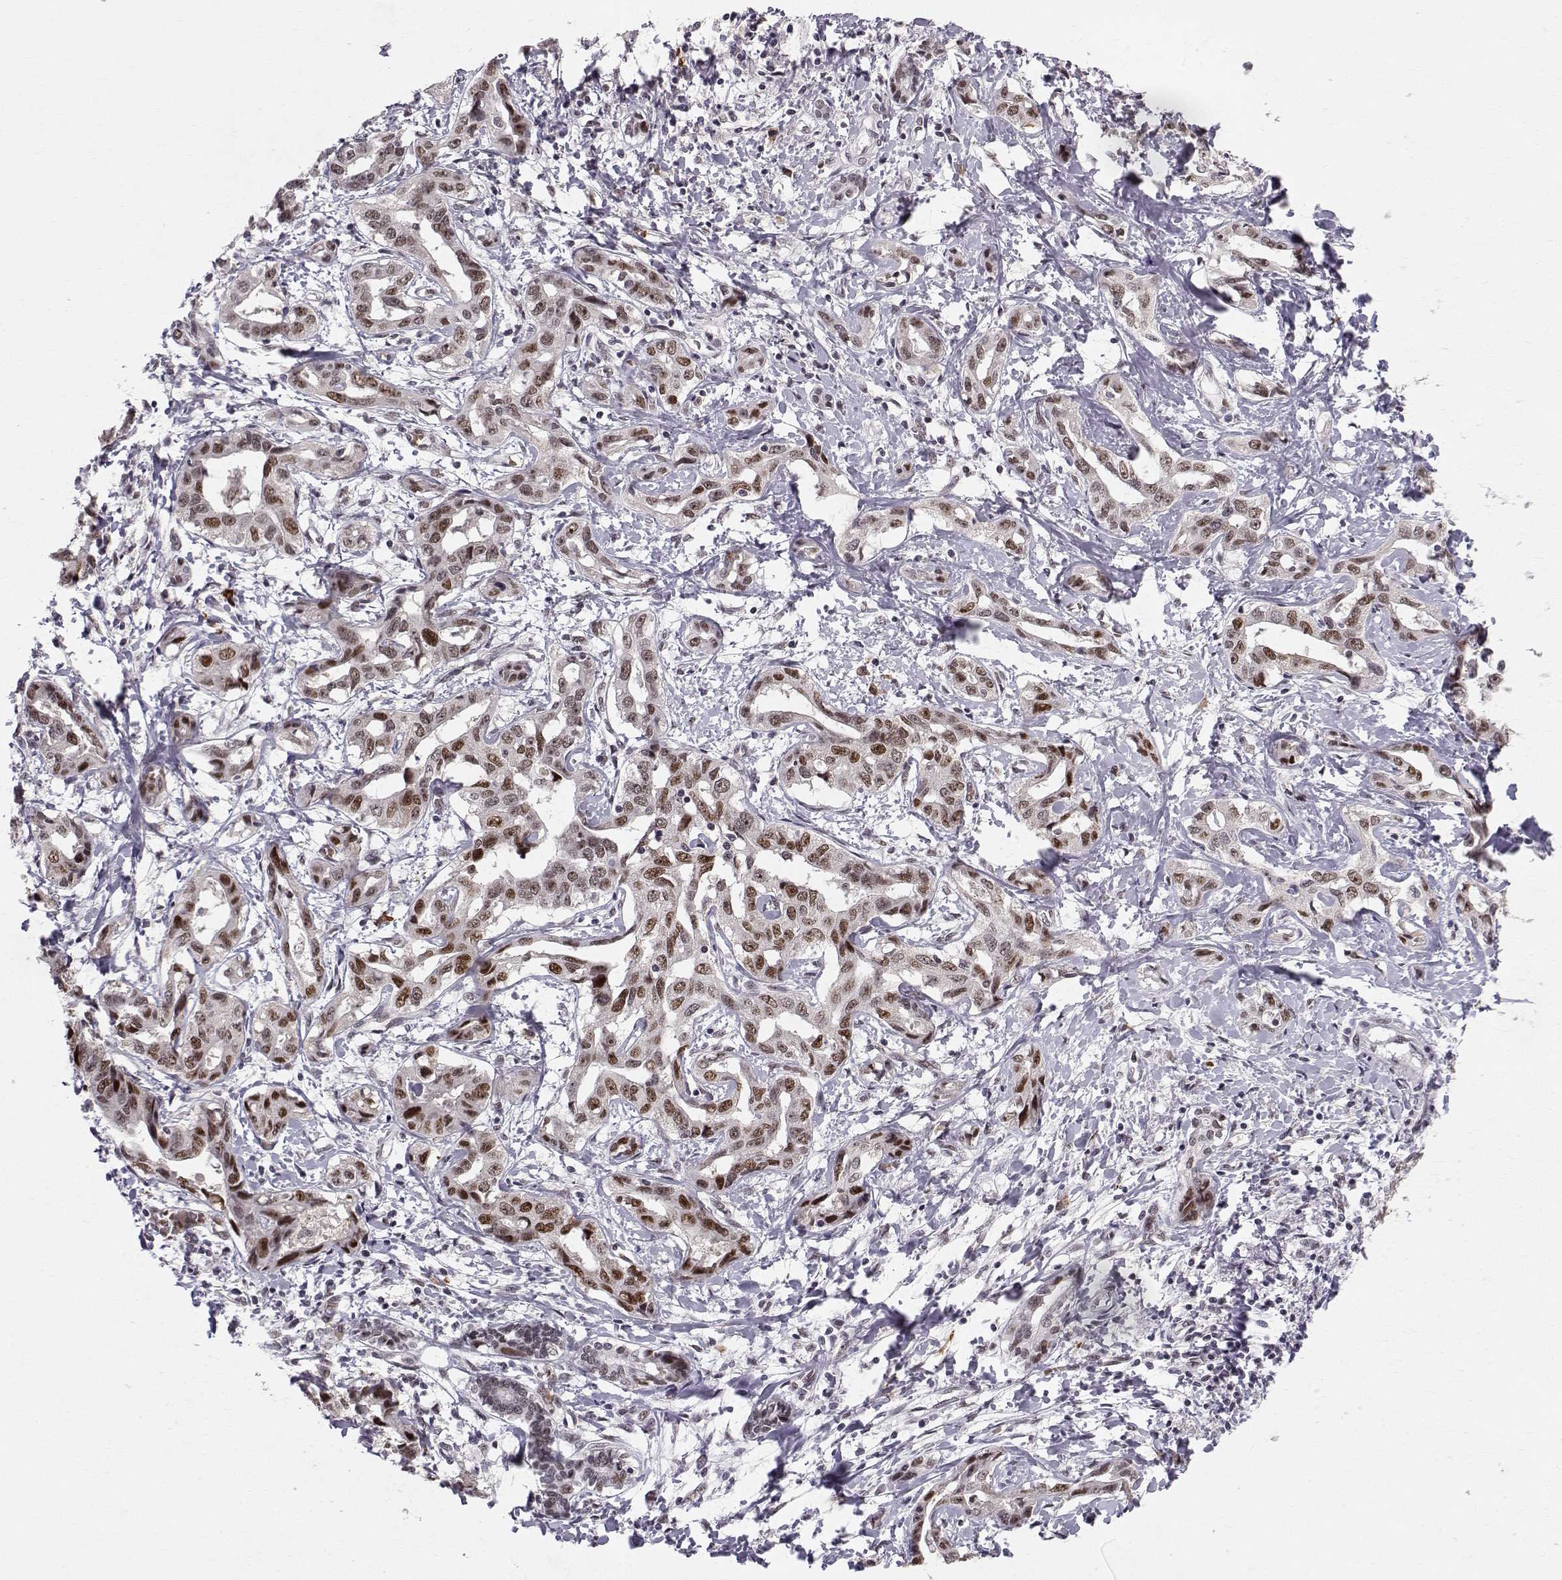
{"staining": {"intensity": "strong", "quantity": "<25%", "location": "nuclear"}, "tissue": "liver cancer", "cell_type": "Tumor cells", "image_type": "cancer", "snomed": [{"axis": "morphology", "description": "Cholangiocarcinoma"}, {"axis": "topography", "description": "Liver"}], "caption": "An immunohistochemistry (IHC) micrograph of tumor tissue is shown. Protein staining in brown labels strong nuclear positivity in liver cancer (cholangiocarcinoma) within tumor cells.", "gene": "RPP38", "patient": {"sex": "male", "age": 59}}